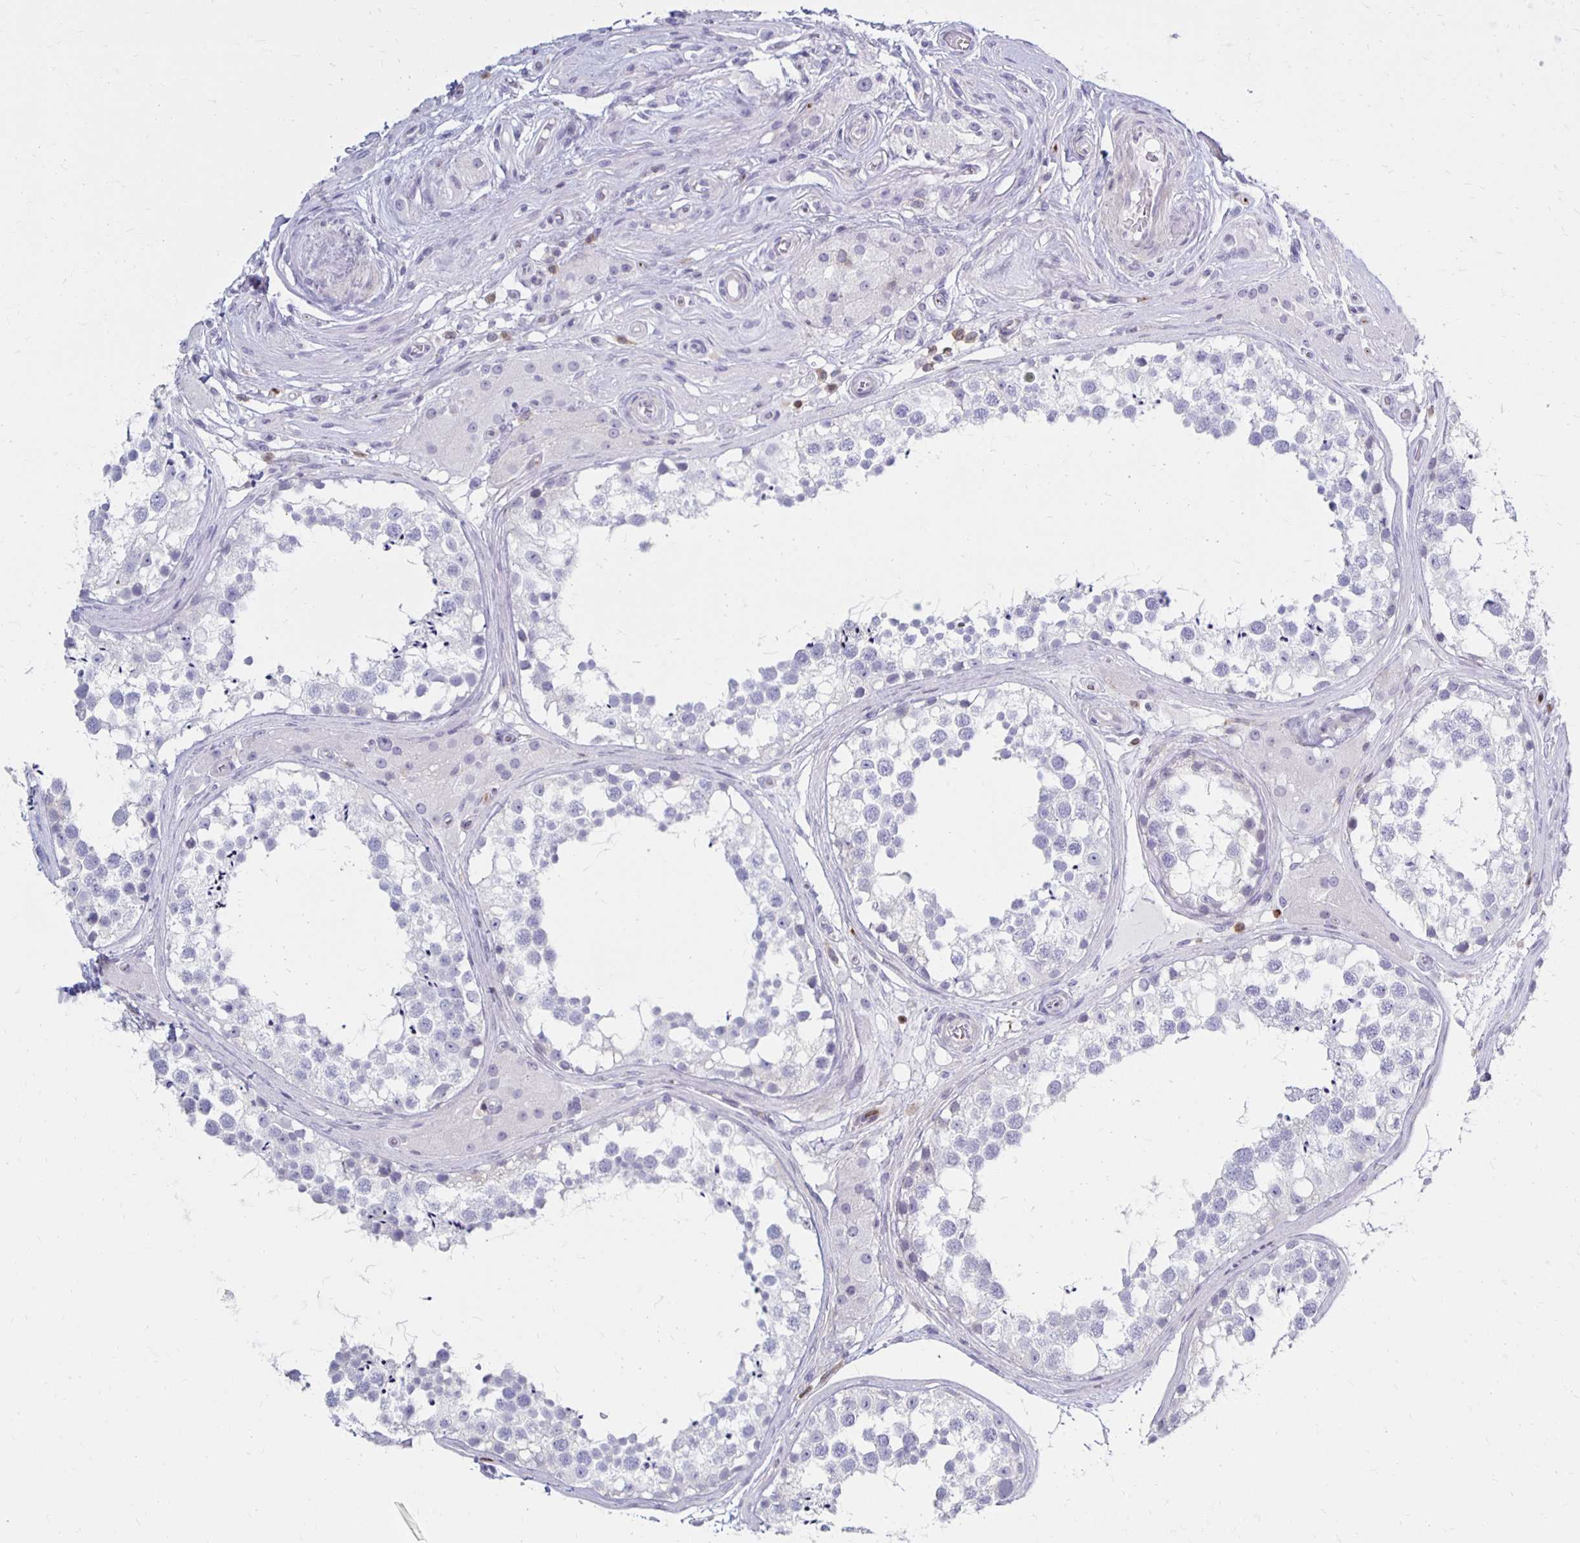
{"staining": {"intensity": "negative", "quantity": "none", "location": "none"}, "tissue": "testis", "cell_type": "Cells in seminiferous ducts", "image_type": "normal", "snomed": [{"axis": "morphology", "description": "Normal tissue, NOS"}, {"axis": "morphology", "description": "Seminoma, NOS"}, {"axis": "topography", "description": "Testis"}], "caption": "There is no significant expression in cells in seminiferous ducts of testis. (DAB immunohistochemistry (IHC) with hematoxylin counter stain).", "gene": "CCL21", "patient": {"sex": "male", "age": 65}}